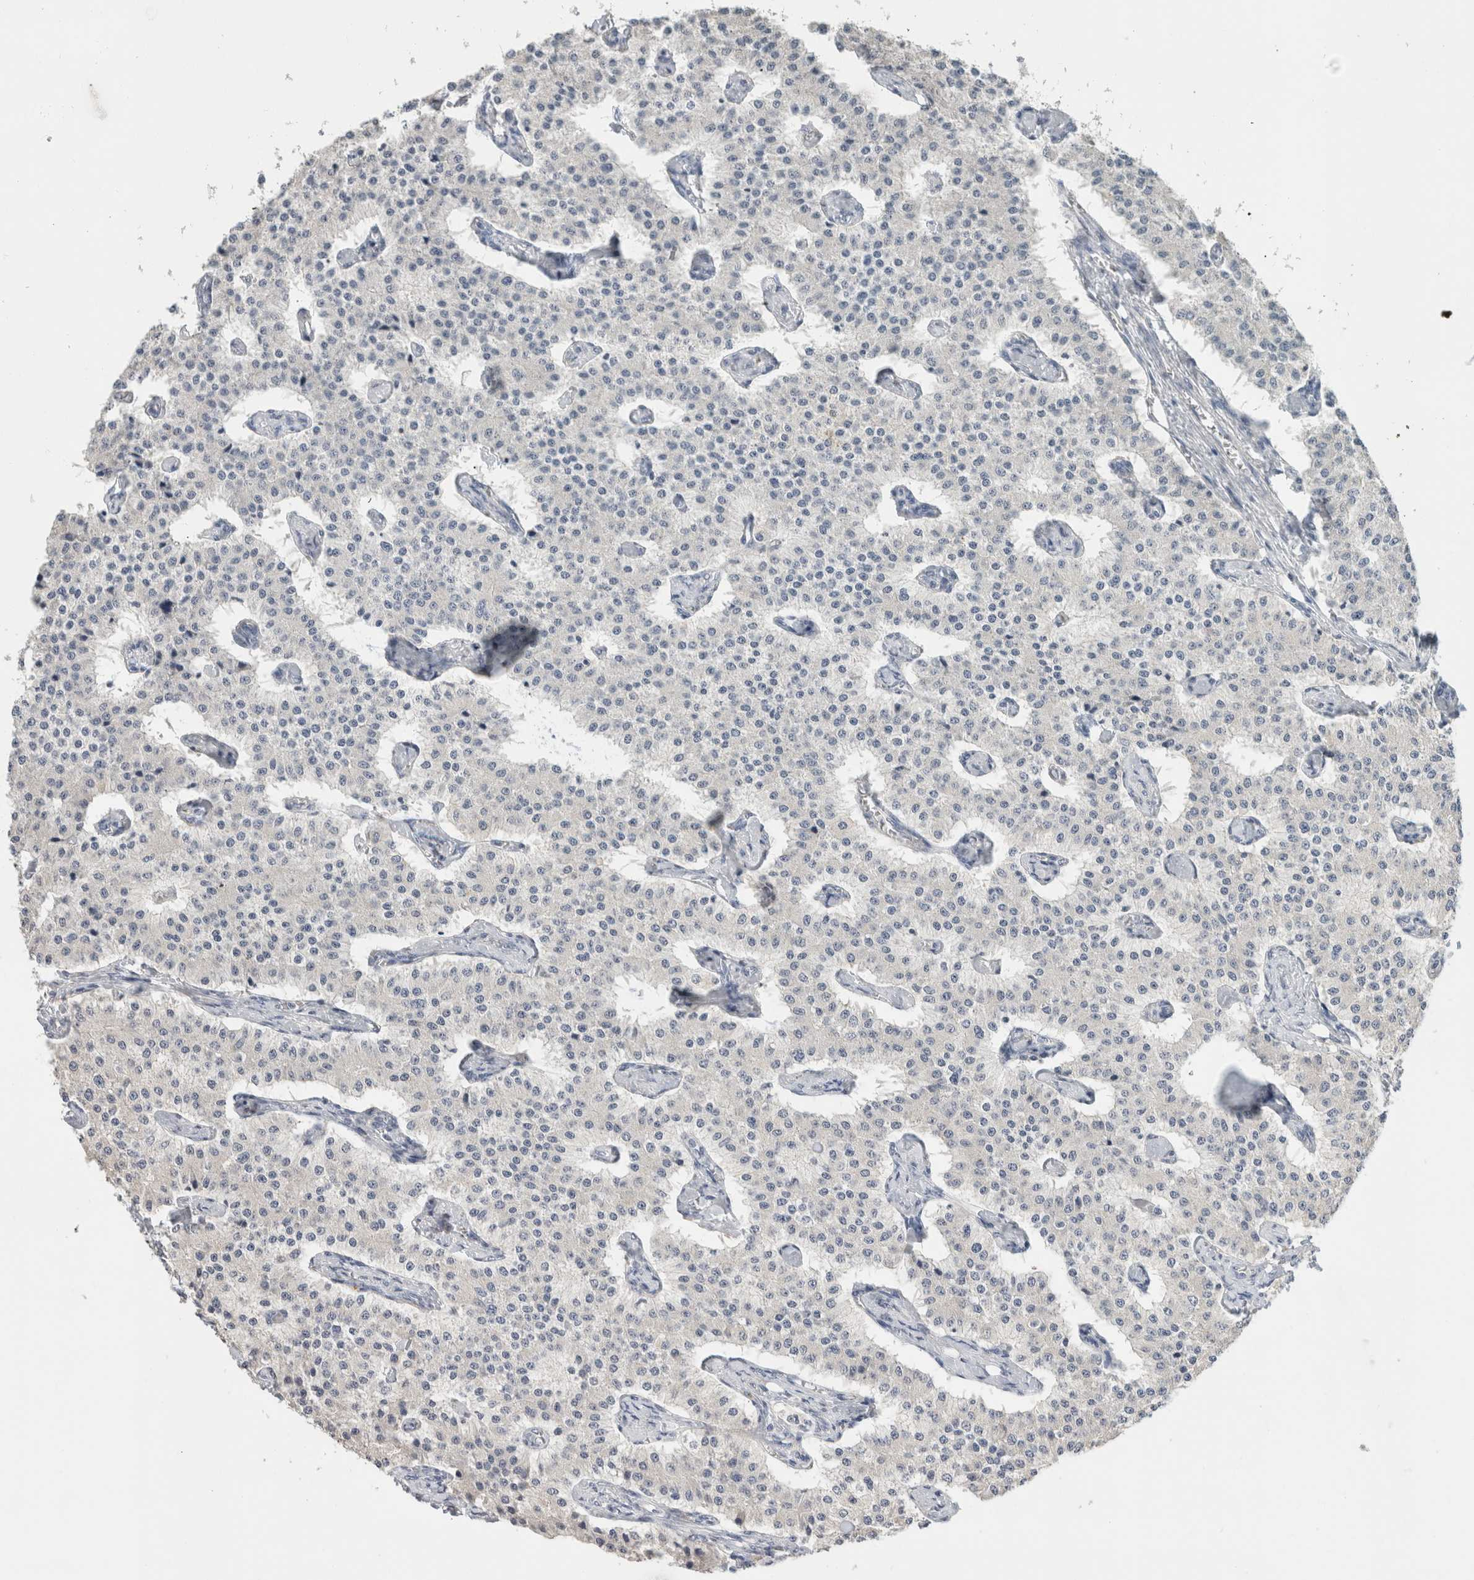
{"staining": {"intensity": "negative", "quantity": "none", "location": "none"}, "tissue": "carcinoid", "cell_type": "Tumor cells", "image_type": "cancer", "snomed": [{"axis": "morphology", "description": "Carcinoid, malignant, NOS"}, {"axis": "topography", "description": "Colon"}], "caption": "Tumor cells are negative for brown protein staining in malignant carcinoid.", "gene": "SCGB1A1", "patient": {"sex": "female", "age": 52}}